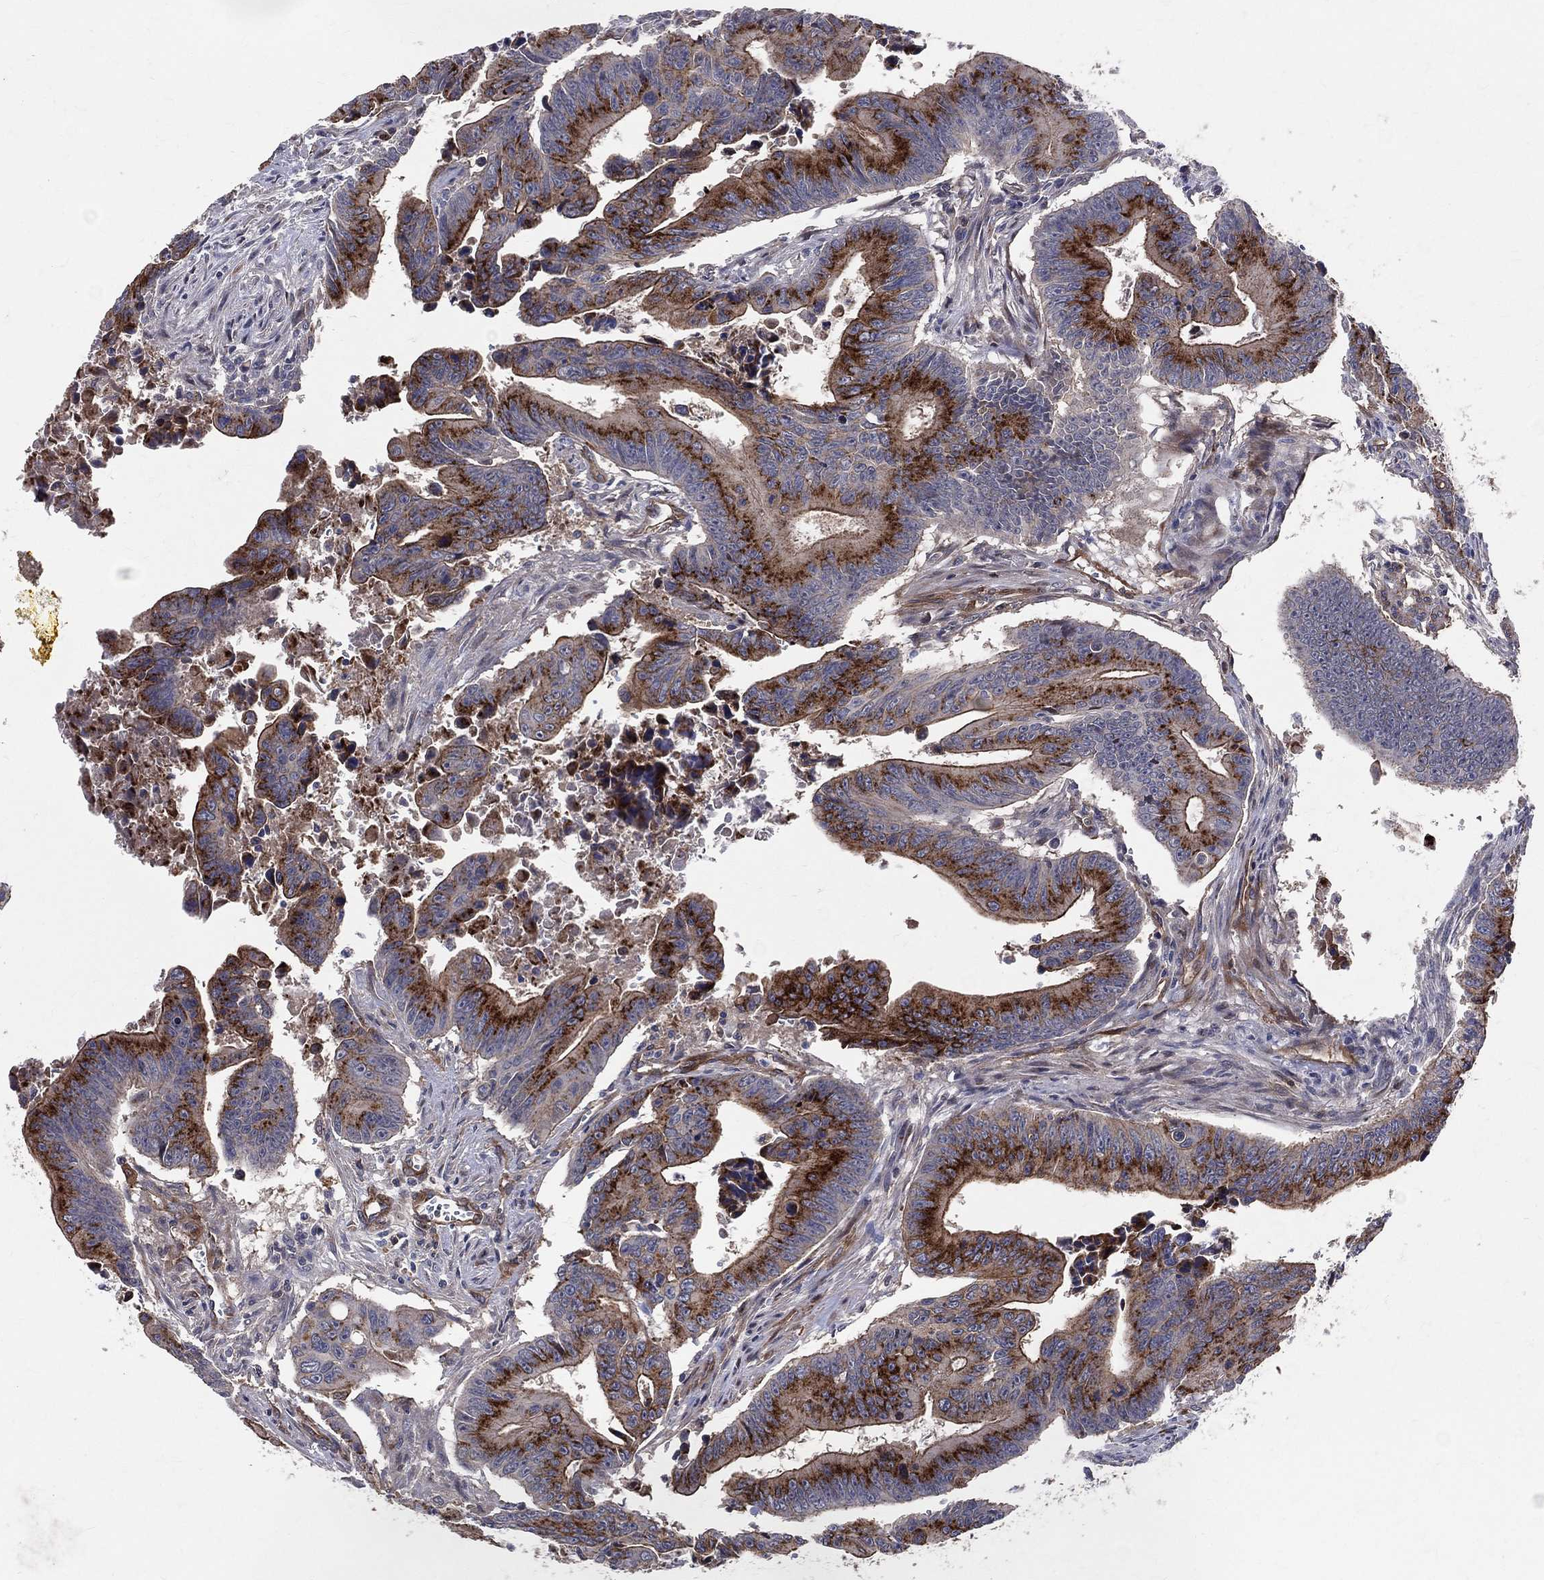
{"staining": {"intensity": "strong", "quantity": ">75%", "location": "cytoplasmic/membranous"}, "tissue": "colorectal cancer", "cell_type": "Tumor cells", "image_type": "cancer", "snomed": [{"axis": "morphology", "description": "Adenocarcinoma, NOS"}, {"axis": "topography", "description": "Colon"}], "caption": "Protein staining reveals strong cytoplasmic/membranous staining in approximately >75% of tumor cells in adenocarcinoma (colorectal).", "gene": "ENTPD1", "patient": {"sex": "female", "age": 87}}